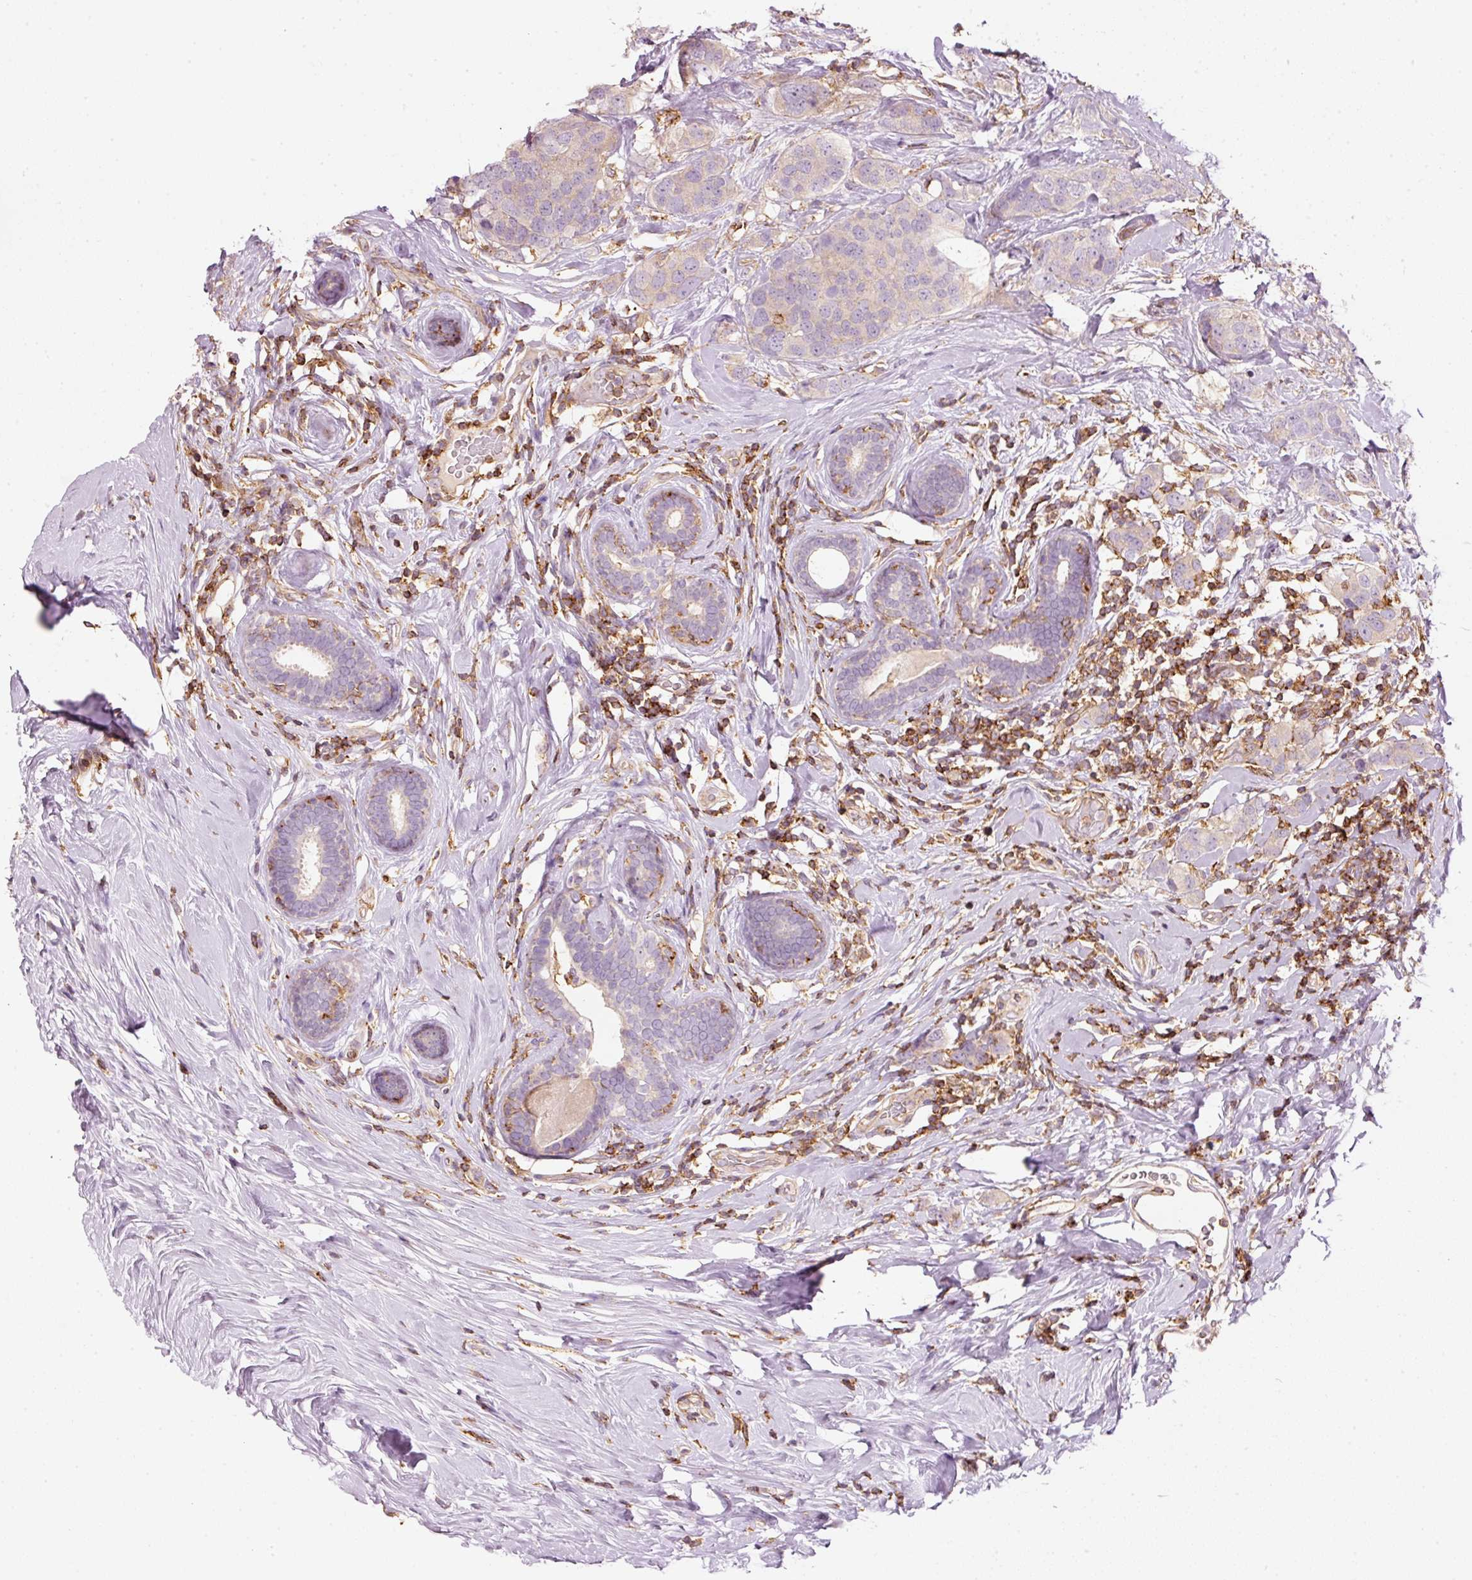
{"staining": {"intensity": "negative", "quantity": "none", "location": "none"}, "tissue": "breast cancer", "cell_type": "Tumor cells", "image_type": "cancer", "snomed": [{"axis": "morphology", "description": "Lobular carcinoma"}, {"axis": "topography", "description": "Breast"}], "caption": "DAB immunohistochemical staining of human breast cancer reveals no significant expression in tumor cells. (Stains: DAB (3,3'-diaminobenzidine) IHC with hematoxylin counter stain, Microscopy: brightfield microscopy at high magnification).", "gene": "SIPA1", "patient": {"sex": "female", "age": 59}}